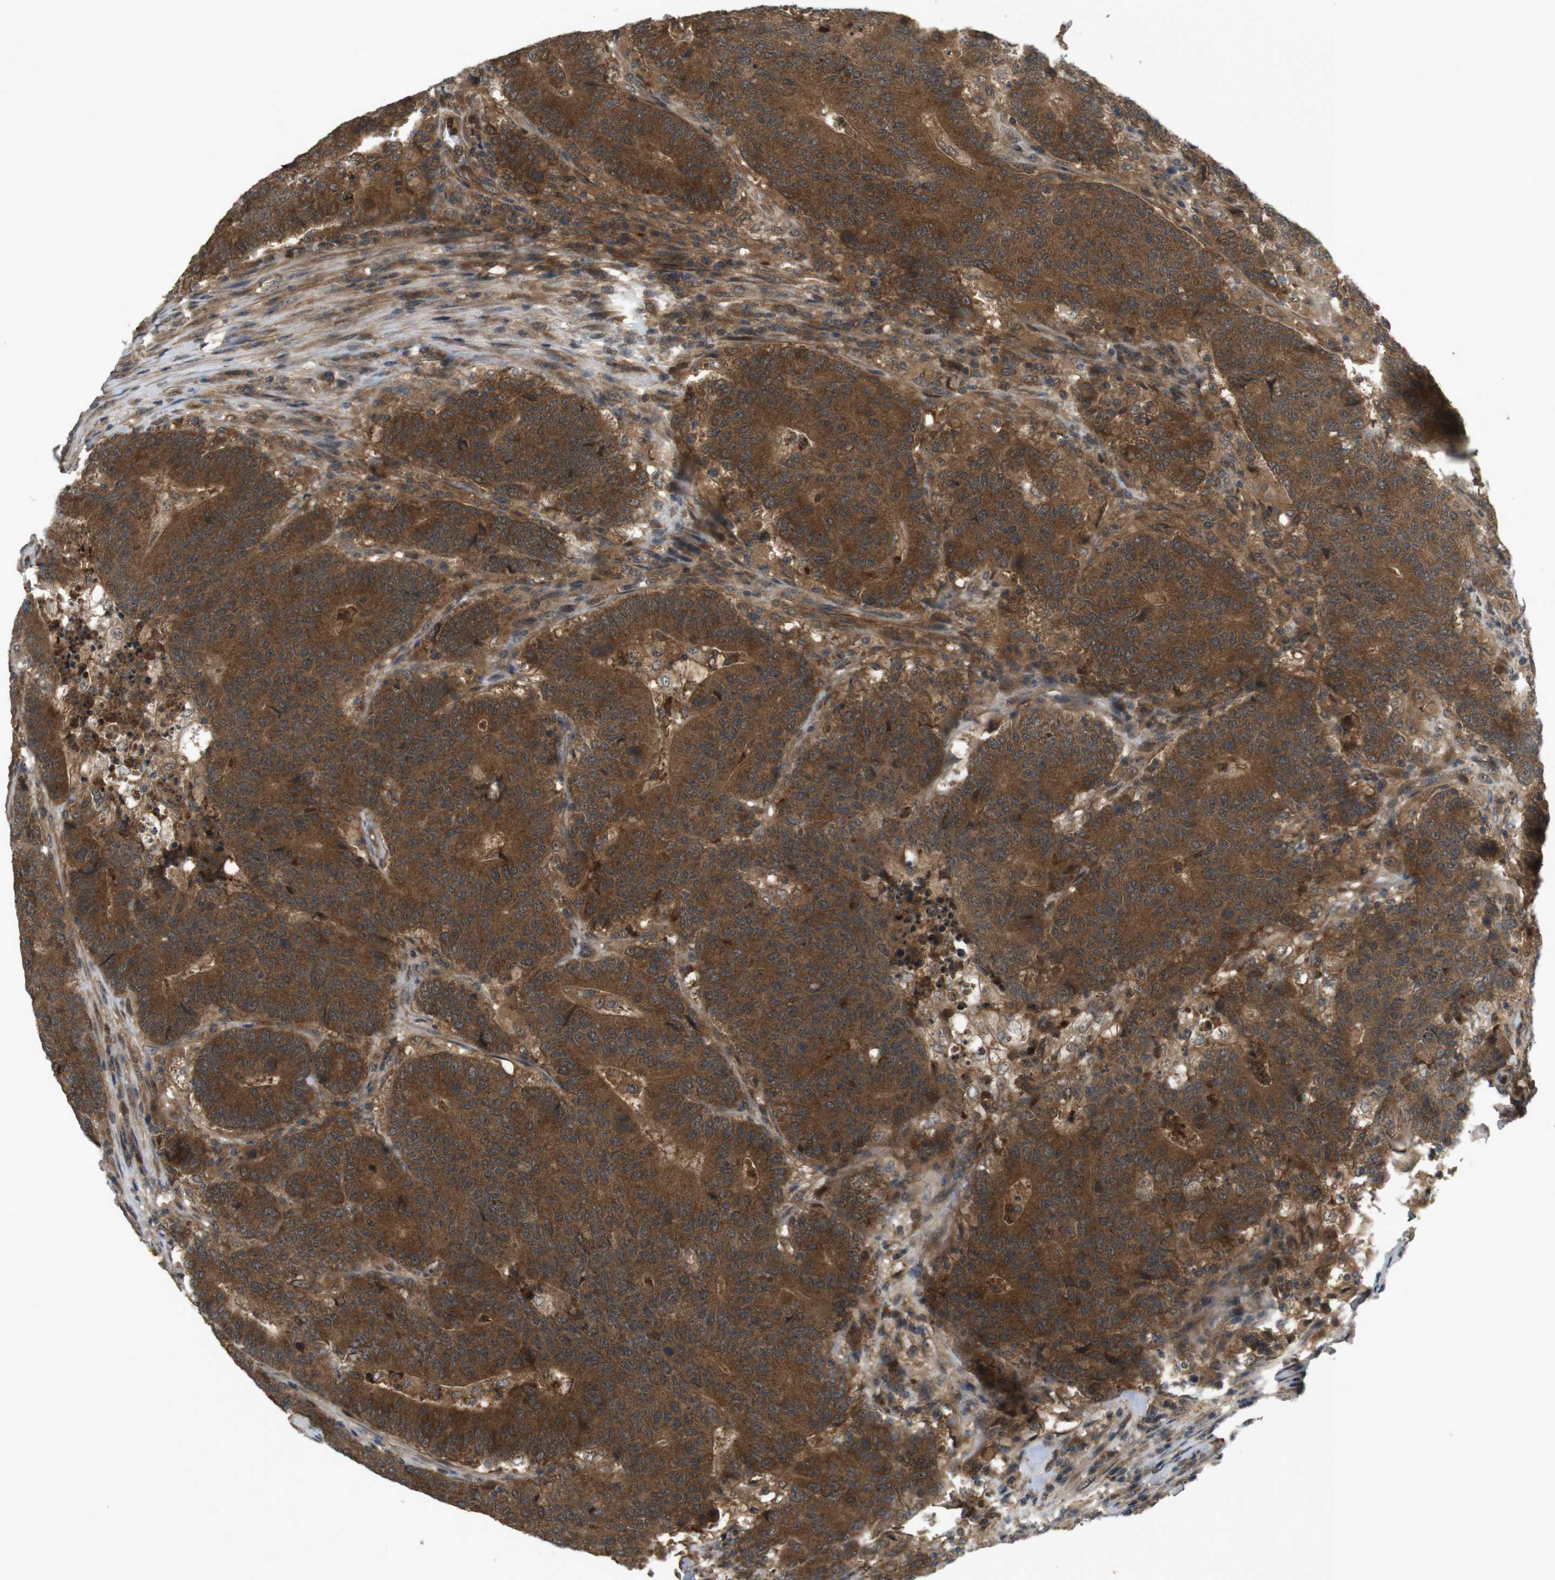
{"staining": {"intensity": "strong", "quantity": ">75%", "location": "cytoplasmic/membranous"}, "tissue": "colorectal cancer", "cell_type": "Tumor cells", "image_type": "cancer", "snomed": [{"axis": "morphology", "description": "Normal tissue, NOS"}, {"axis": "morphology", "description": "Adenocarcinoma, NOS"}, {"axis": "topography", "description": "Colon"}], "caption": "High-power microscopy captured an IHC micrograph of colorectal adenocarcinoma, revealing strong cytoplasmic/membranous expression in approximately >75% of tumor cells.", "gene": "NFKBIE", "patient": {"sex": "female", "age": 75}}